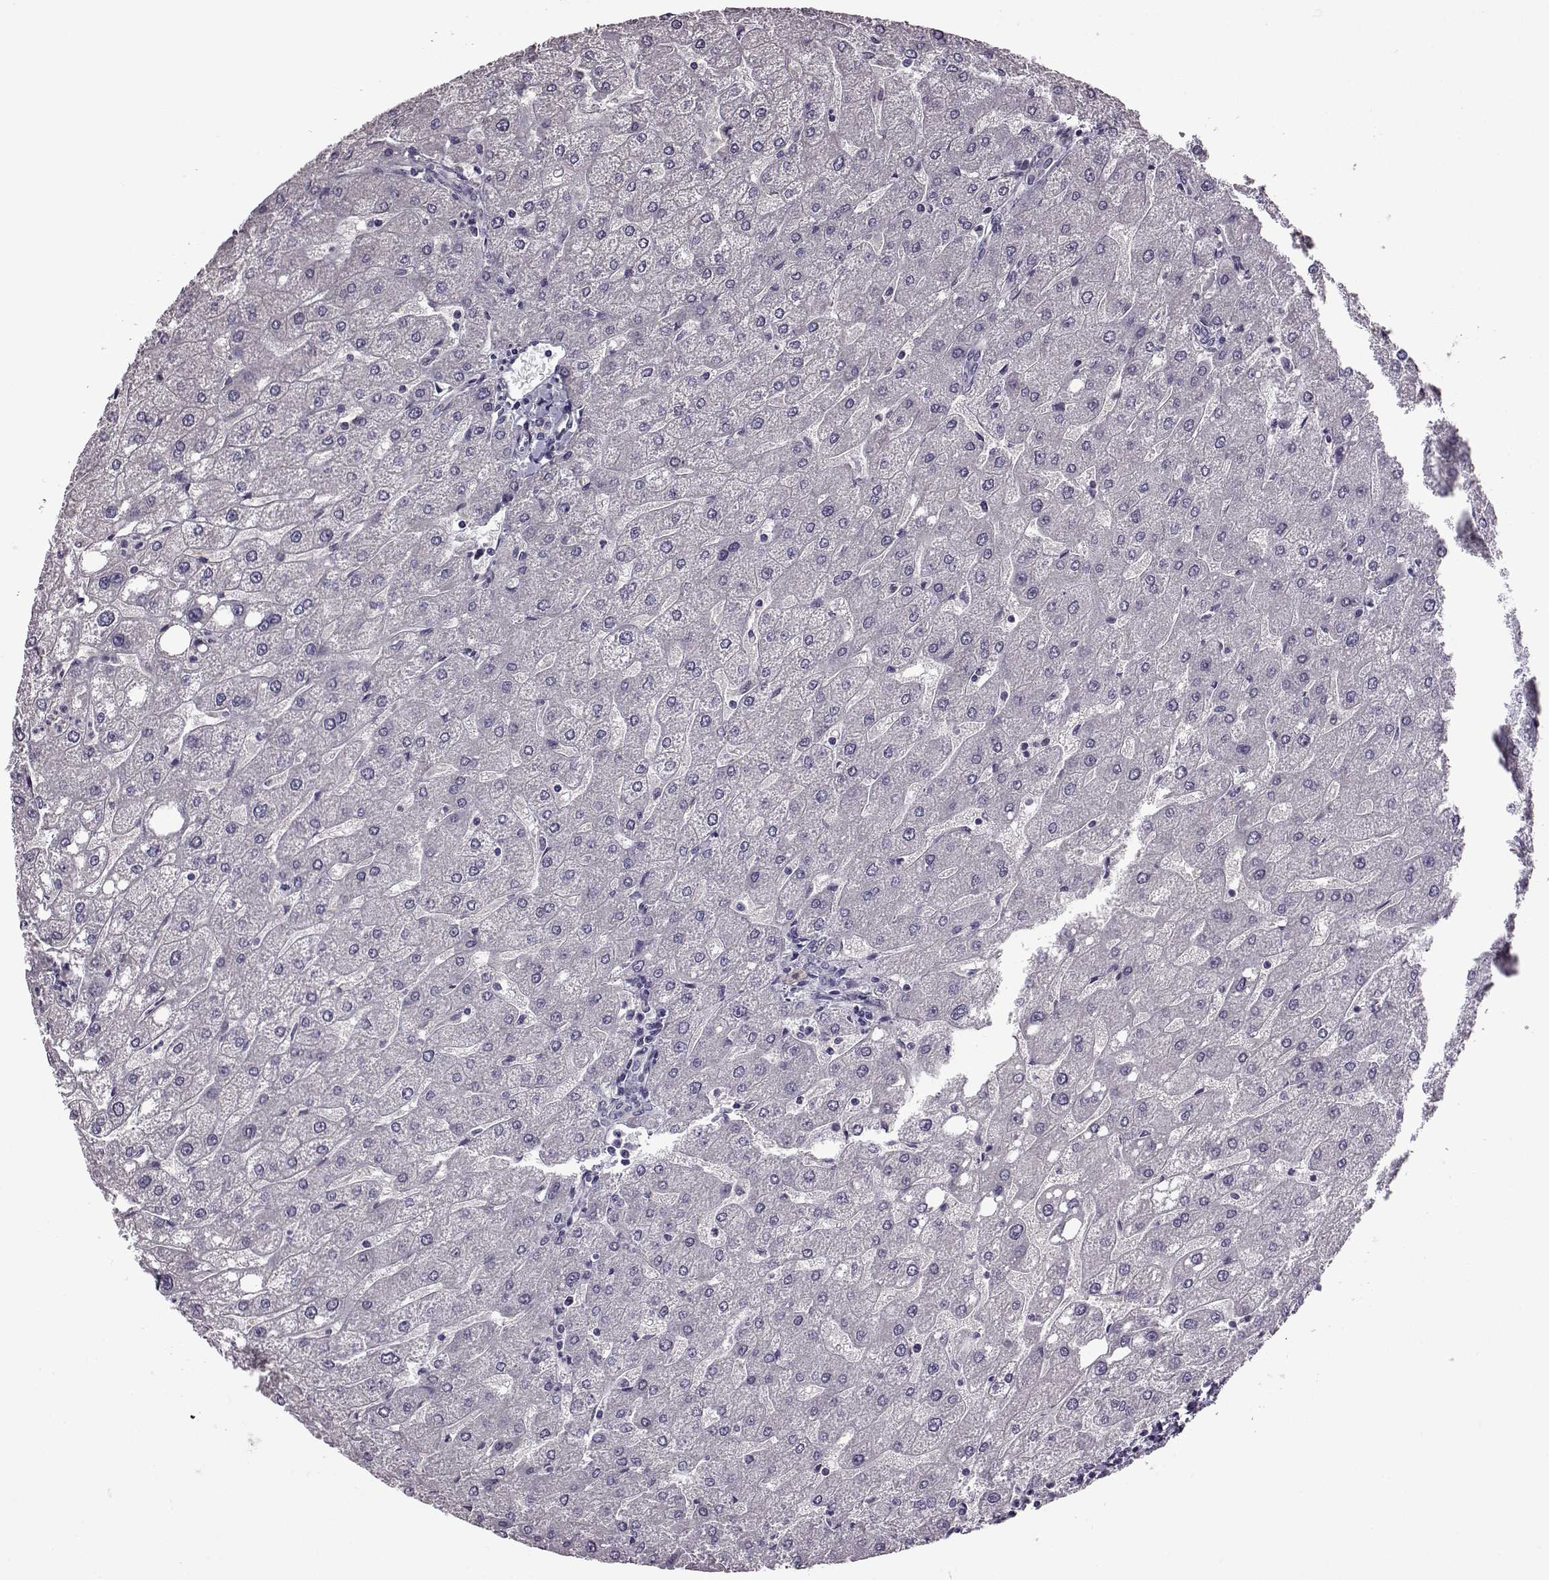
{"staining": {"intensity": "negative", "quantity": "none", "location": "none"}, "tissue": "liver", "cell_type": "Cholangiocytes", "image_type": "normal", "snomed": [{"axis": "morphology", "description": "Normal tissue, NOS"}, {"axis": "topography", "description": "Liver"}], "caption": "Immunohistochemistry (IHC) photomicrograph of unremarkable liver: human liver stained with DAB demonstrates no significant protein positivity in cholangiocytes. Brightfield microscopy of IHC stained with DAB (brown) and hematoxylin (blue), captured at high magnification.", "gene": "EDDM3B", "patient": {"sex": "male", "age": 67}}